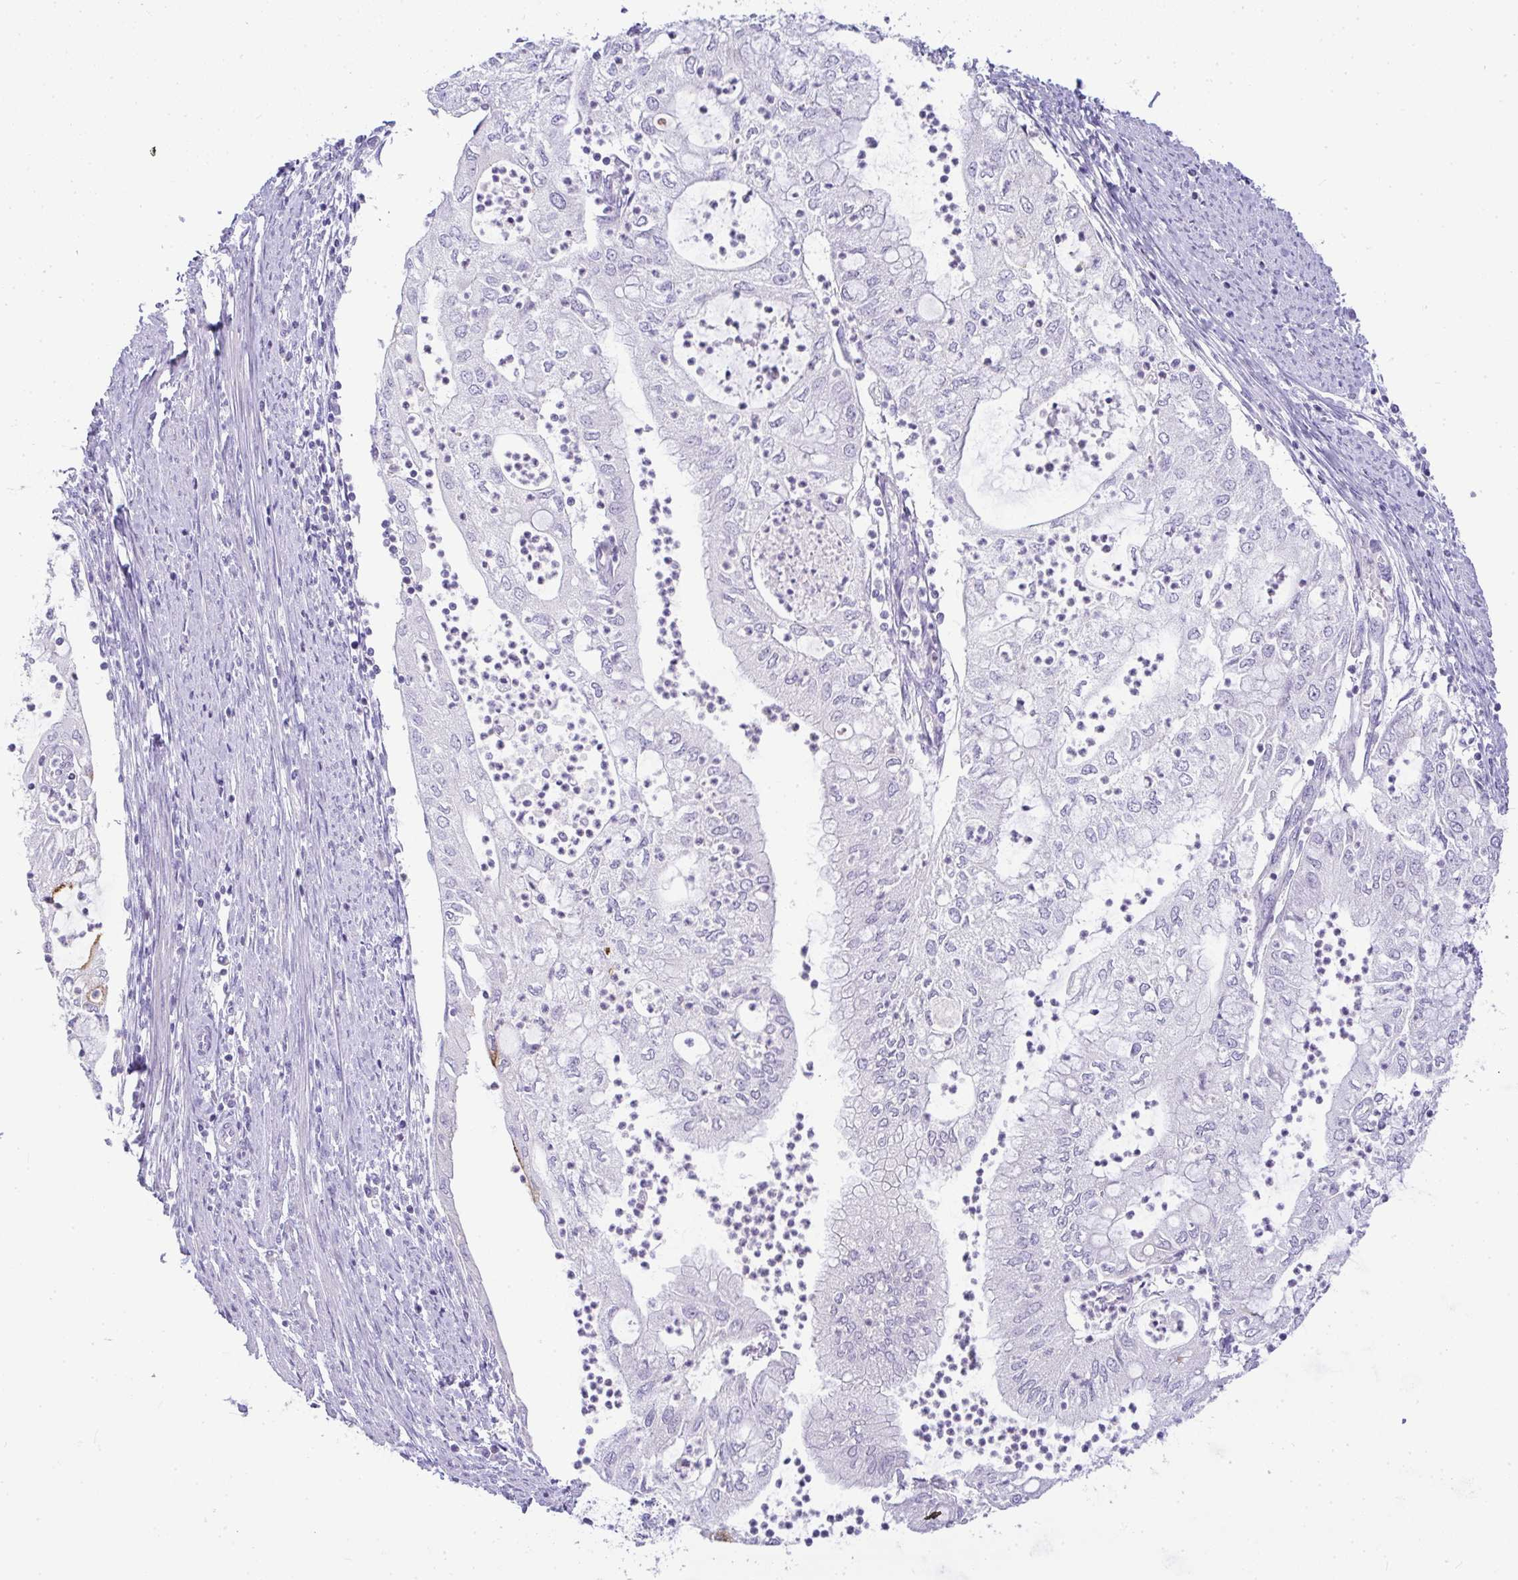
{"staining": {"intensity": "negative", "quantity": "none", "location": "none"}, "tissue": "endometrial cancer", "cell_type": "Tumor cells", "image_type": "cancer", "snomed": [{"axis": "morphology", "description": "Adenocarcinoma, NOS"}, {"axis": "topography", "description": "Endometrium"}], "caption": "Immunohistochemical staining of adenocarcinoma (endometrial) reveals no significant staining in tumor cells. Brightfield microscopy of immunohistochemistry (IHC) stained with DAB (3,3'-diaminobenzidine) (brown) and hematoxylin (blue), captured at high magnification.", "gene": "LIPE", "patient": {"sex": "female", "age": 75}}